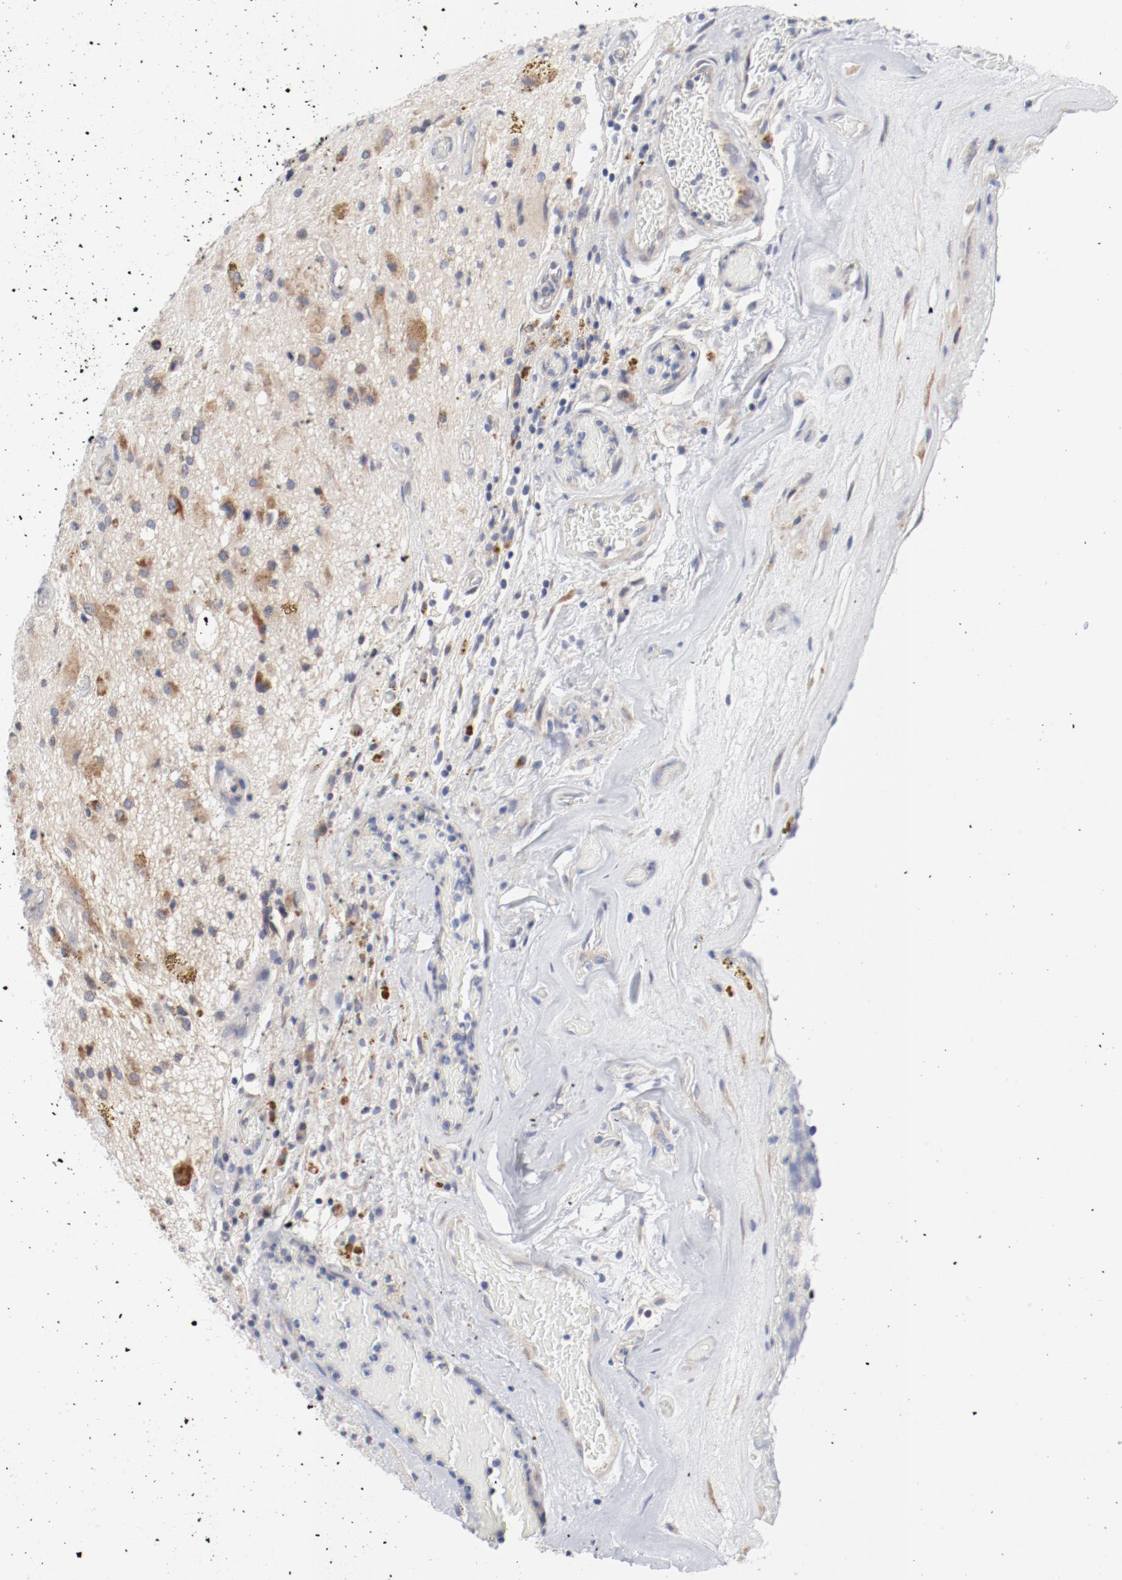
{"staining": {"intensity": "moderate", "quantity": ">75%", "location": "cytoplasmic/membranous"}, "tissue": "glioma", "cell_type": "Tumor cells", "image_type": "cancer", "snomed": [{"axis": "morphology", "description": "Glioma, malignant, Low grade"}, {"axis": "topography", "description": "Brain"}], "caption": "DAB immunohistochemical staining of human low-grade glioma (malignant) demonstrates moderate cytoplasmic/membranous protein expression in approximately >75% of tumor cells.", "gene": "BAD", "patient": {"sex": "male", "age": 58}}